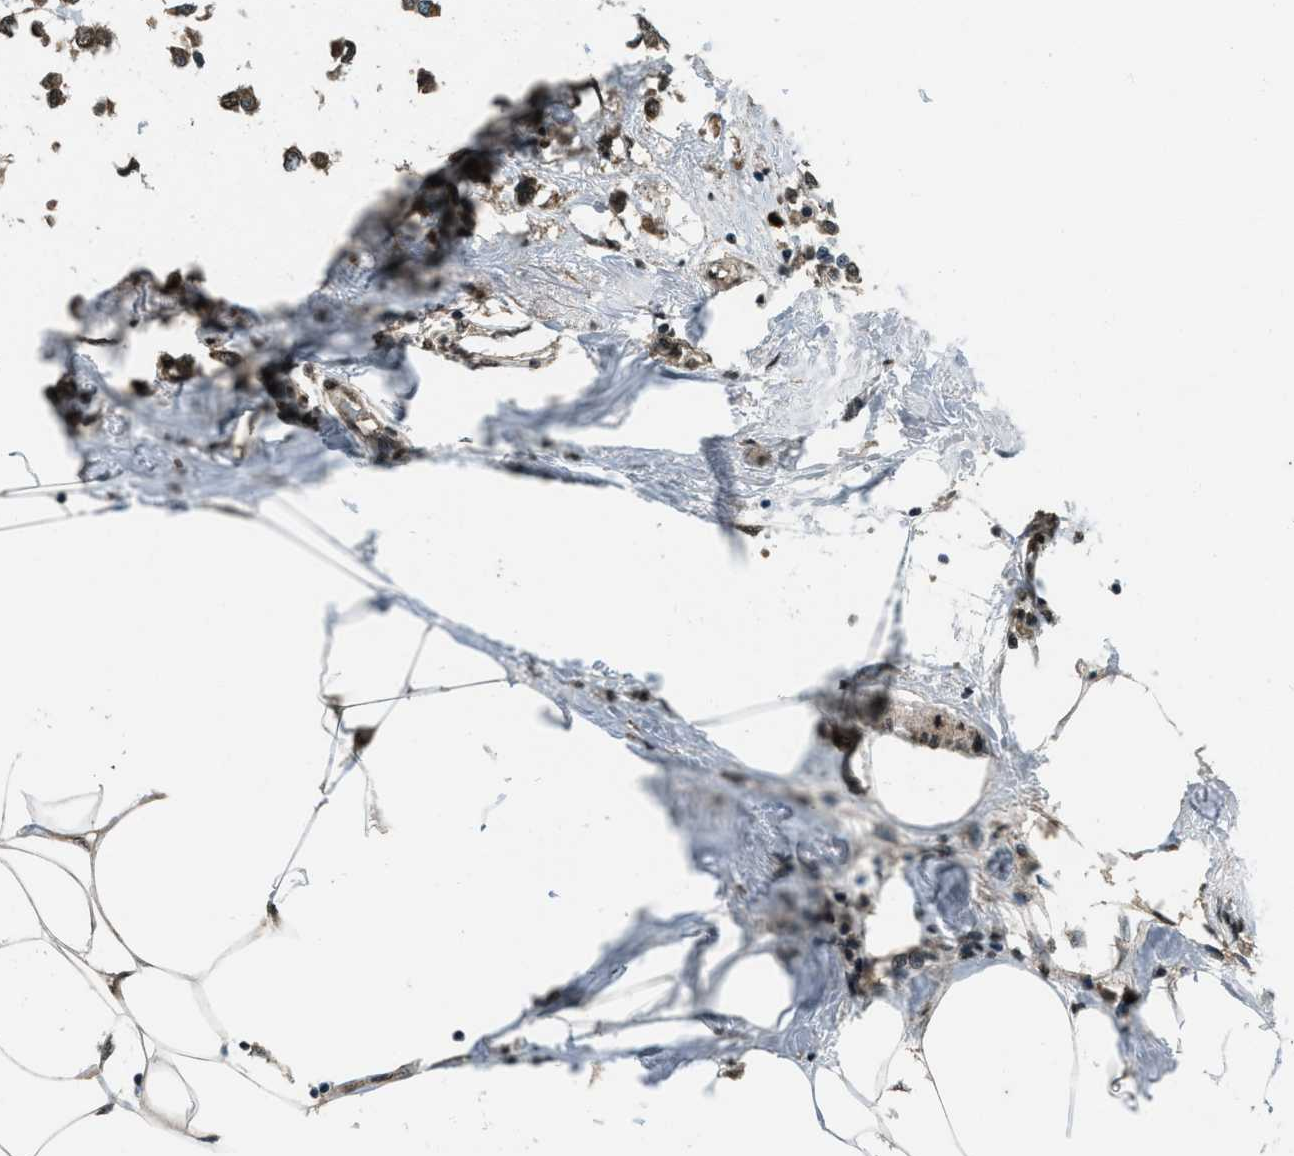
{"staining": {"intensity": "moderate", "quantity": ">75%", "location": "cytoplasmic/membranous"}, "tissue": "breast cancer", "cell_type": "Tumor cells", "image_type": "cancer", "snomed": [{"axis": "morphology", "description": "Lobular carcinoma"}, {"axis": "topography", "description": "Breast"}], "caption": "Protein expression analysis of breast lobular carcinoma reveals moderate cytoplasmic/membranous staining in about >75% of tumor cells. The protein of interest is shown in brown color, while the nuclei are stained blue.", "gene": "SVIL", "patient": {"sex": "female", "age": 51}}